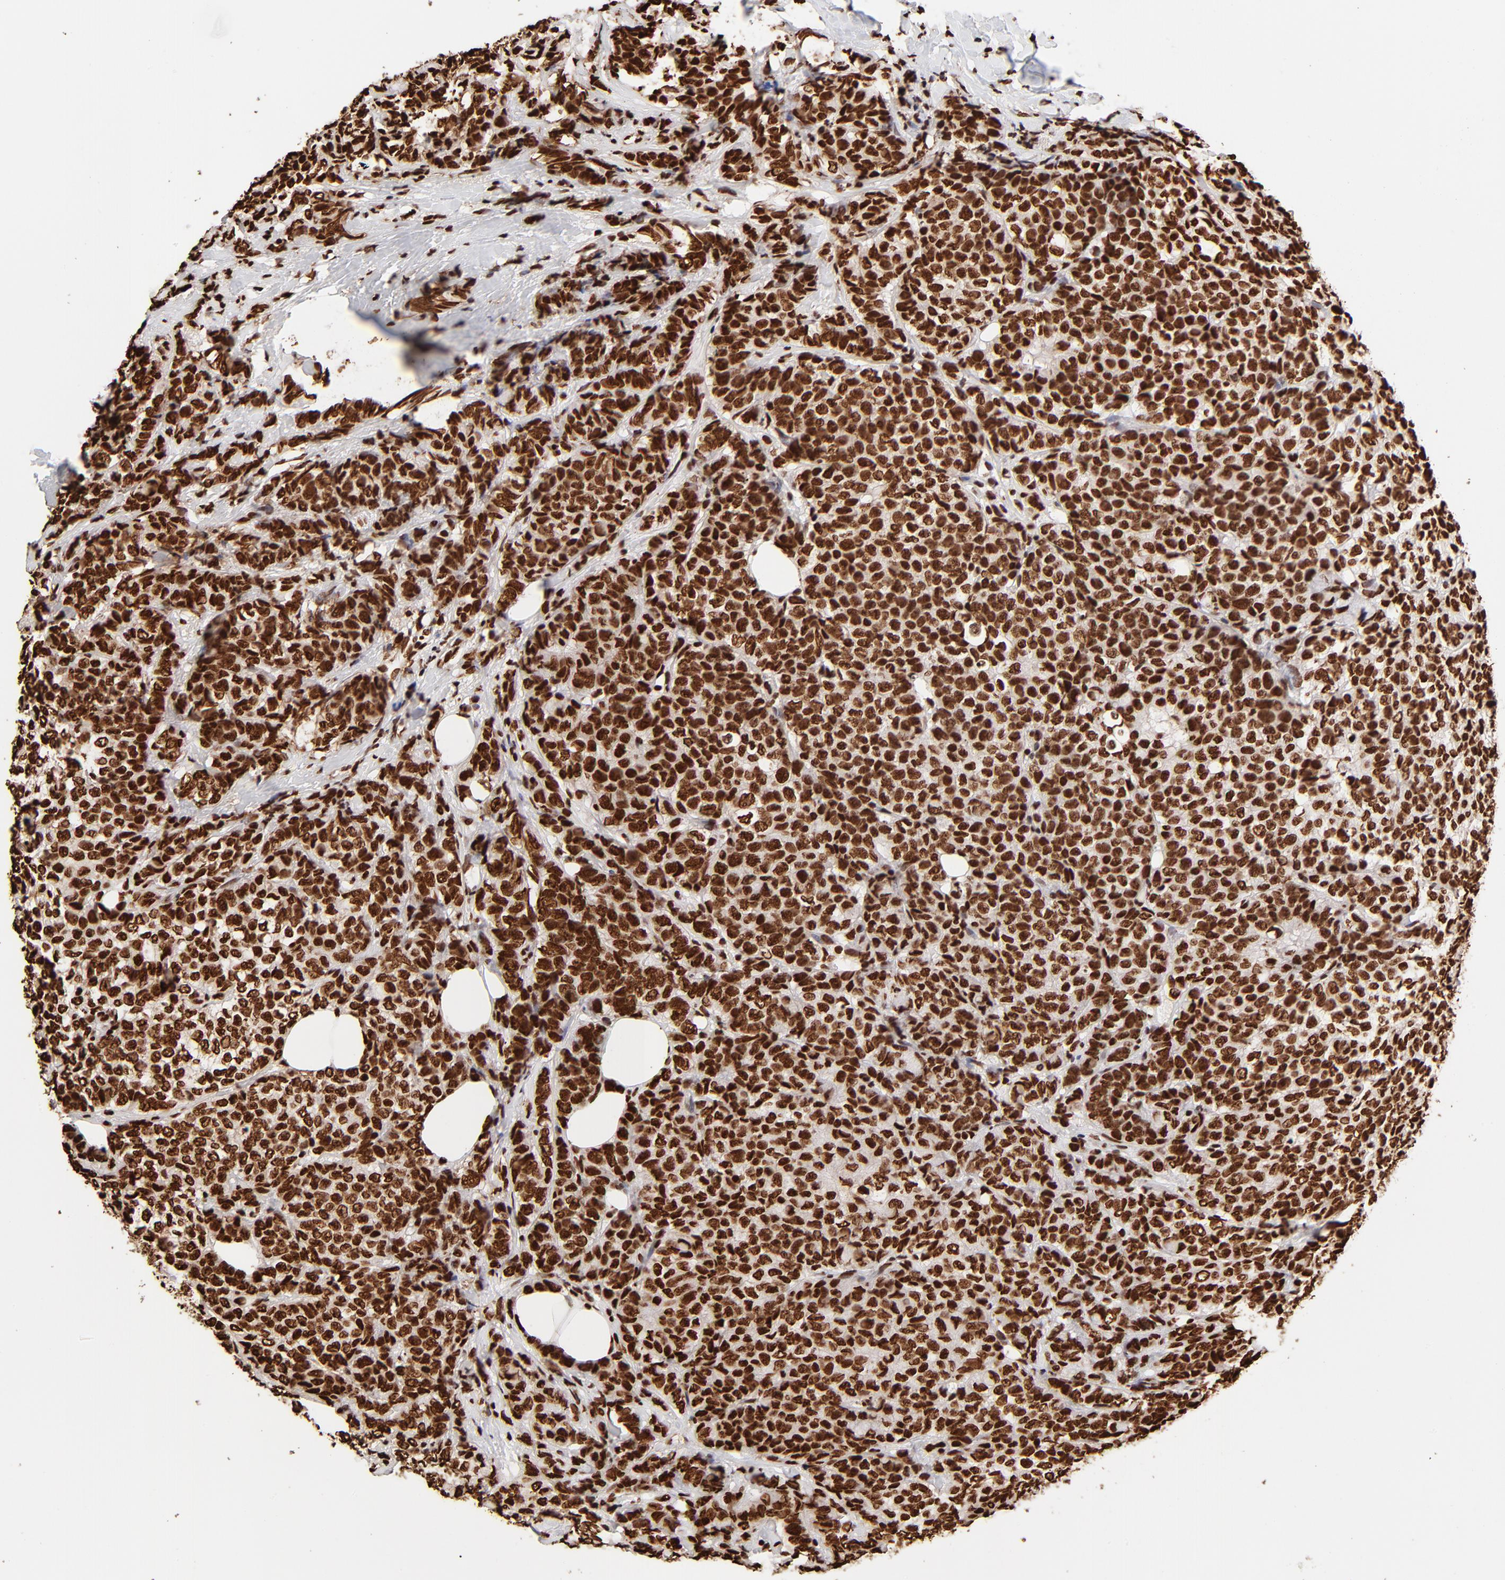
{"staining": {"intensity": "strong", "quantity": ">75%", "location": "nuclear"}, "tissue": "breast cancer", "cell_type": "Tumor cells", "image_type": "cancer", "snomed": [{"axis": "morphology", "description": "Lobular carcinoma"}, {"axis": "topography", "description": "Breast"}], "caption": "Protein analysis of breast cancer (lobular carcinoma) tissue exhibits strong nuclear expression in about >75% of tumor cells. The staining was performed using DAB (3,3'-diaminobenzidine), with brown indicating positive protein expression. Nuclei are stained blue with hematoxylin.", "gene": "ZNF544", "patient": {"sex": "female", "age": 60}}